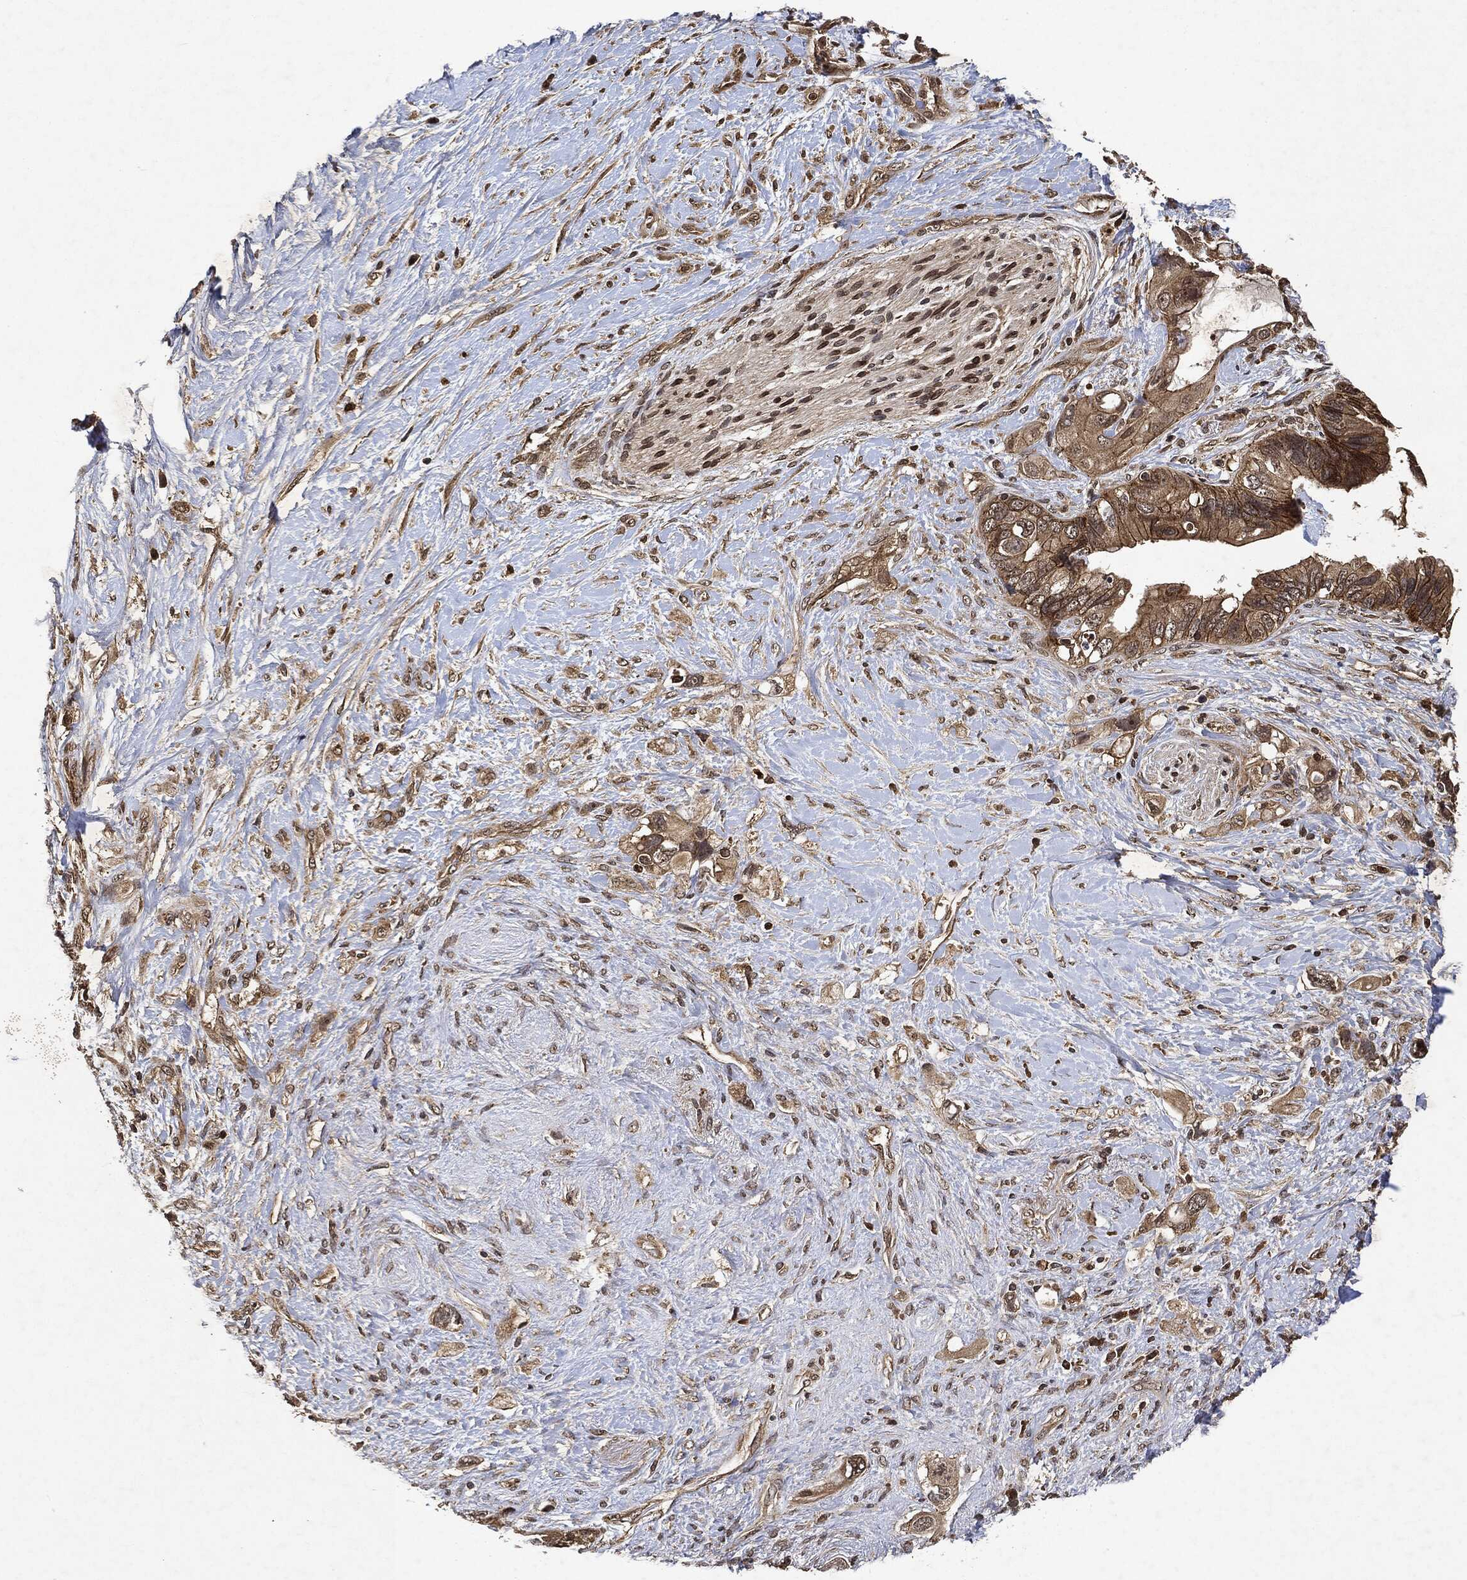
{"staining": {"intensity": "moderate", "quantity": ">75%", "location": "cytoplasmic/membranous"}, "tissue": "pancreatic cancer", "cell_type": "Tumor cells", "image_type": "cancer", "snomed": [{"axis": "morphology", "description": "Adenocarcinoma, NOS"}, {"axis": "topography", "description": "Pancreas"}], "caption": "Moderate cytoplasmic/membranous expression for a protein is present in approximately >75% of tumor cells of pancreatic adenocarcinoma using immunohistochemistry (IHC).", "gene": "ZNF226", "patient": {"sex": "female", "age": 56}}